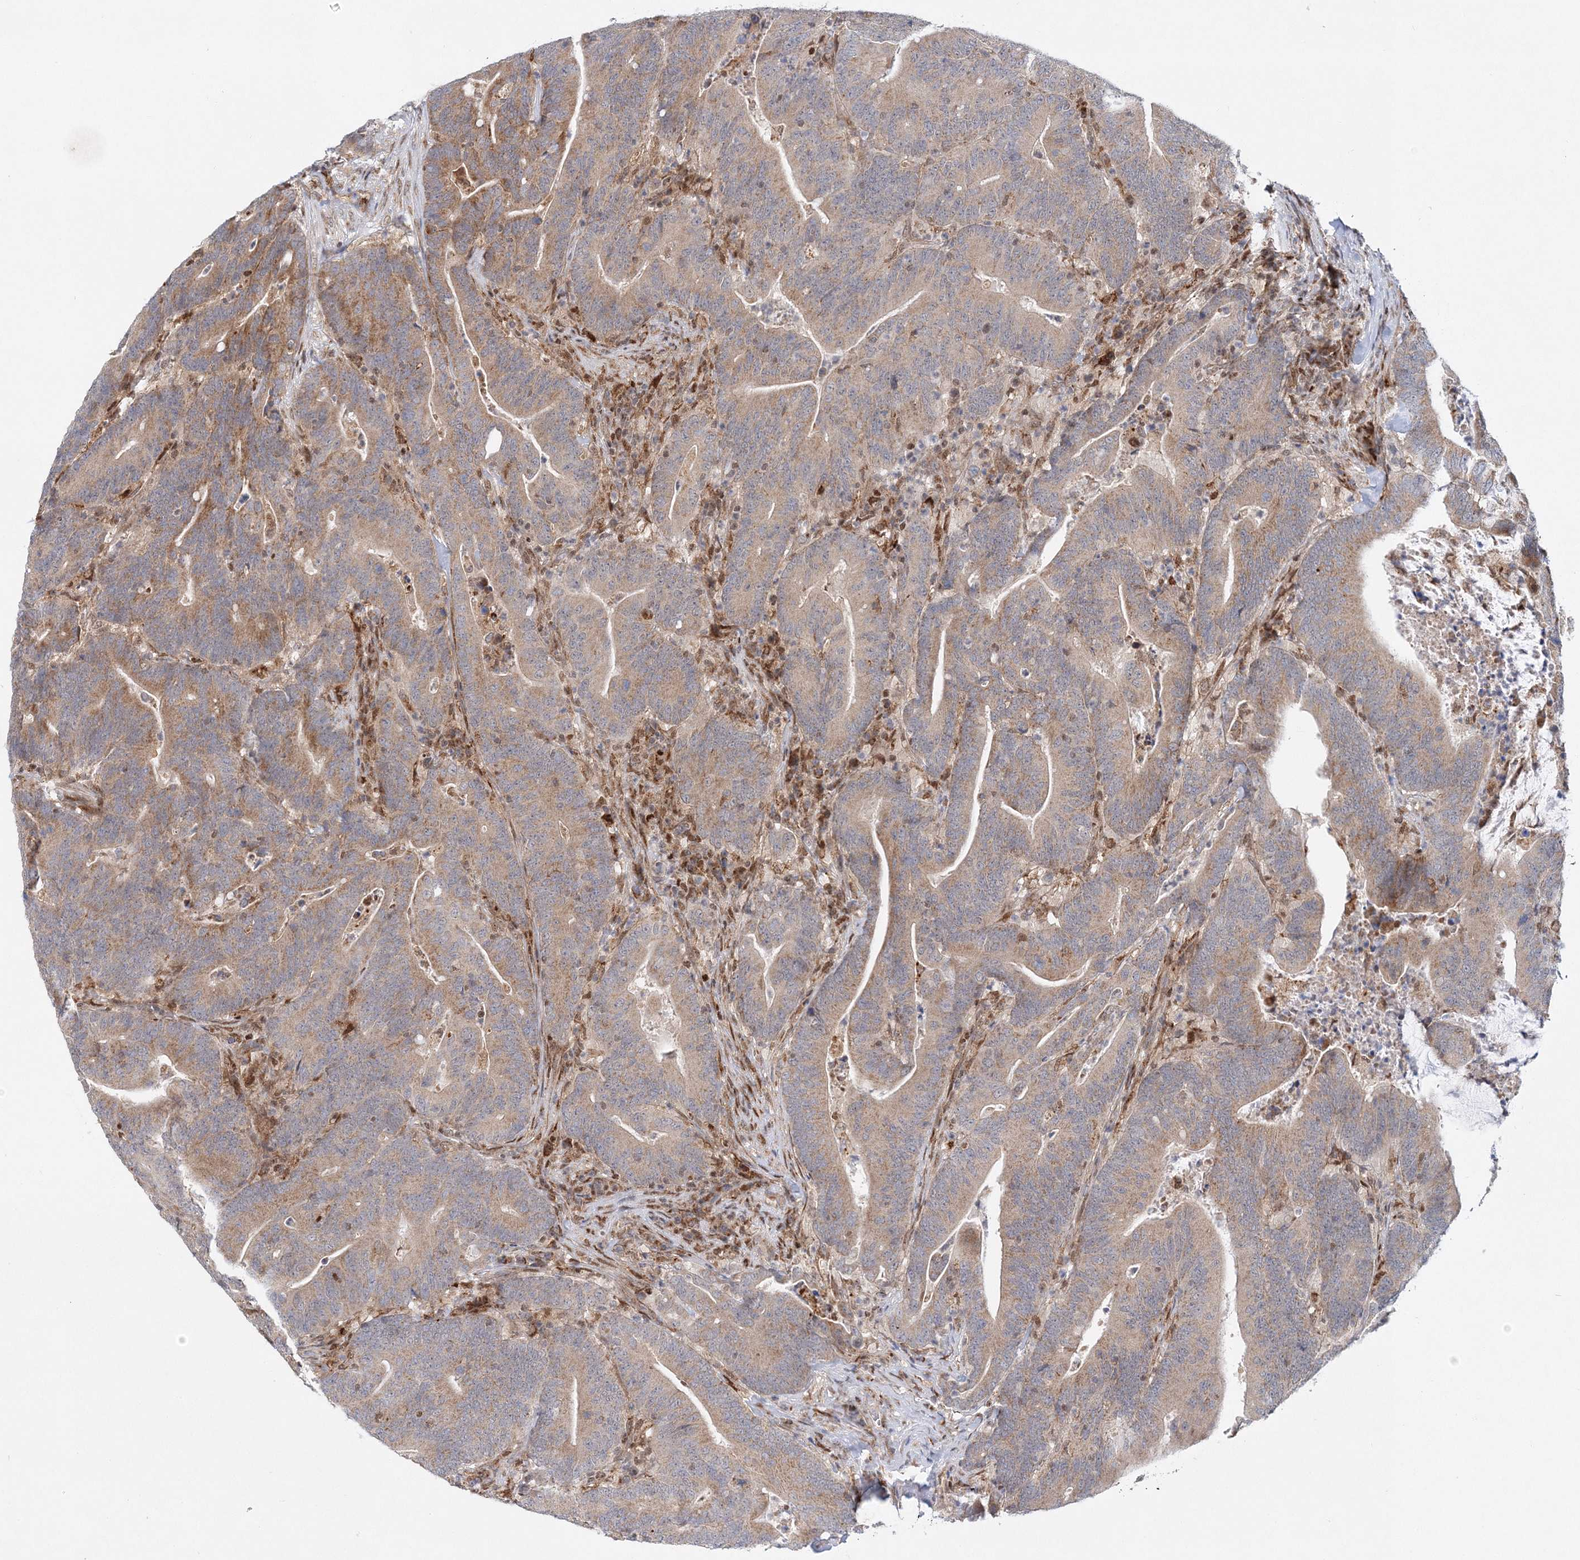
{"staining": {"intensity": "weak", "quantity": ">75%", "location": "cytoplasmic/membranous"}, "tissue": "colorectal cancer", "cell_type": "Tumor cells", "image_type": "cancer", "snomed": [{"axis": "morphology", "description": "Adenocarcinoma, NOS"}, {"axis": "topography", "description": "Colon"}], "caption": "A photomicrograph of human adenocarcinoma (colorectal) stained for a protein demonstrates weak cytoplasmic/membranous brown staining in tumor cells. (brown staining indicates protein expression, while blue staining denotes nuclei).", "gene": "RAB11FIP2", "patient": {"sex": "female", "age": 67}}